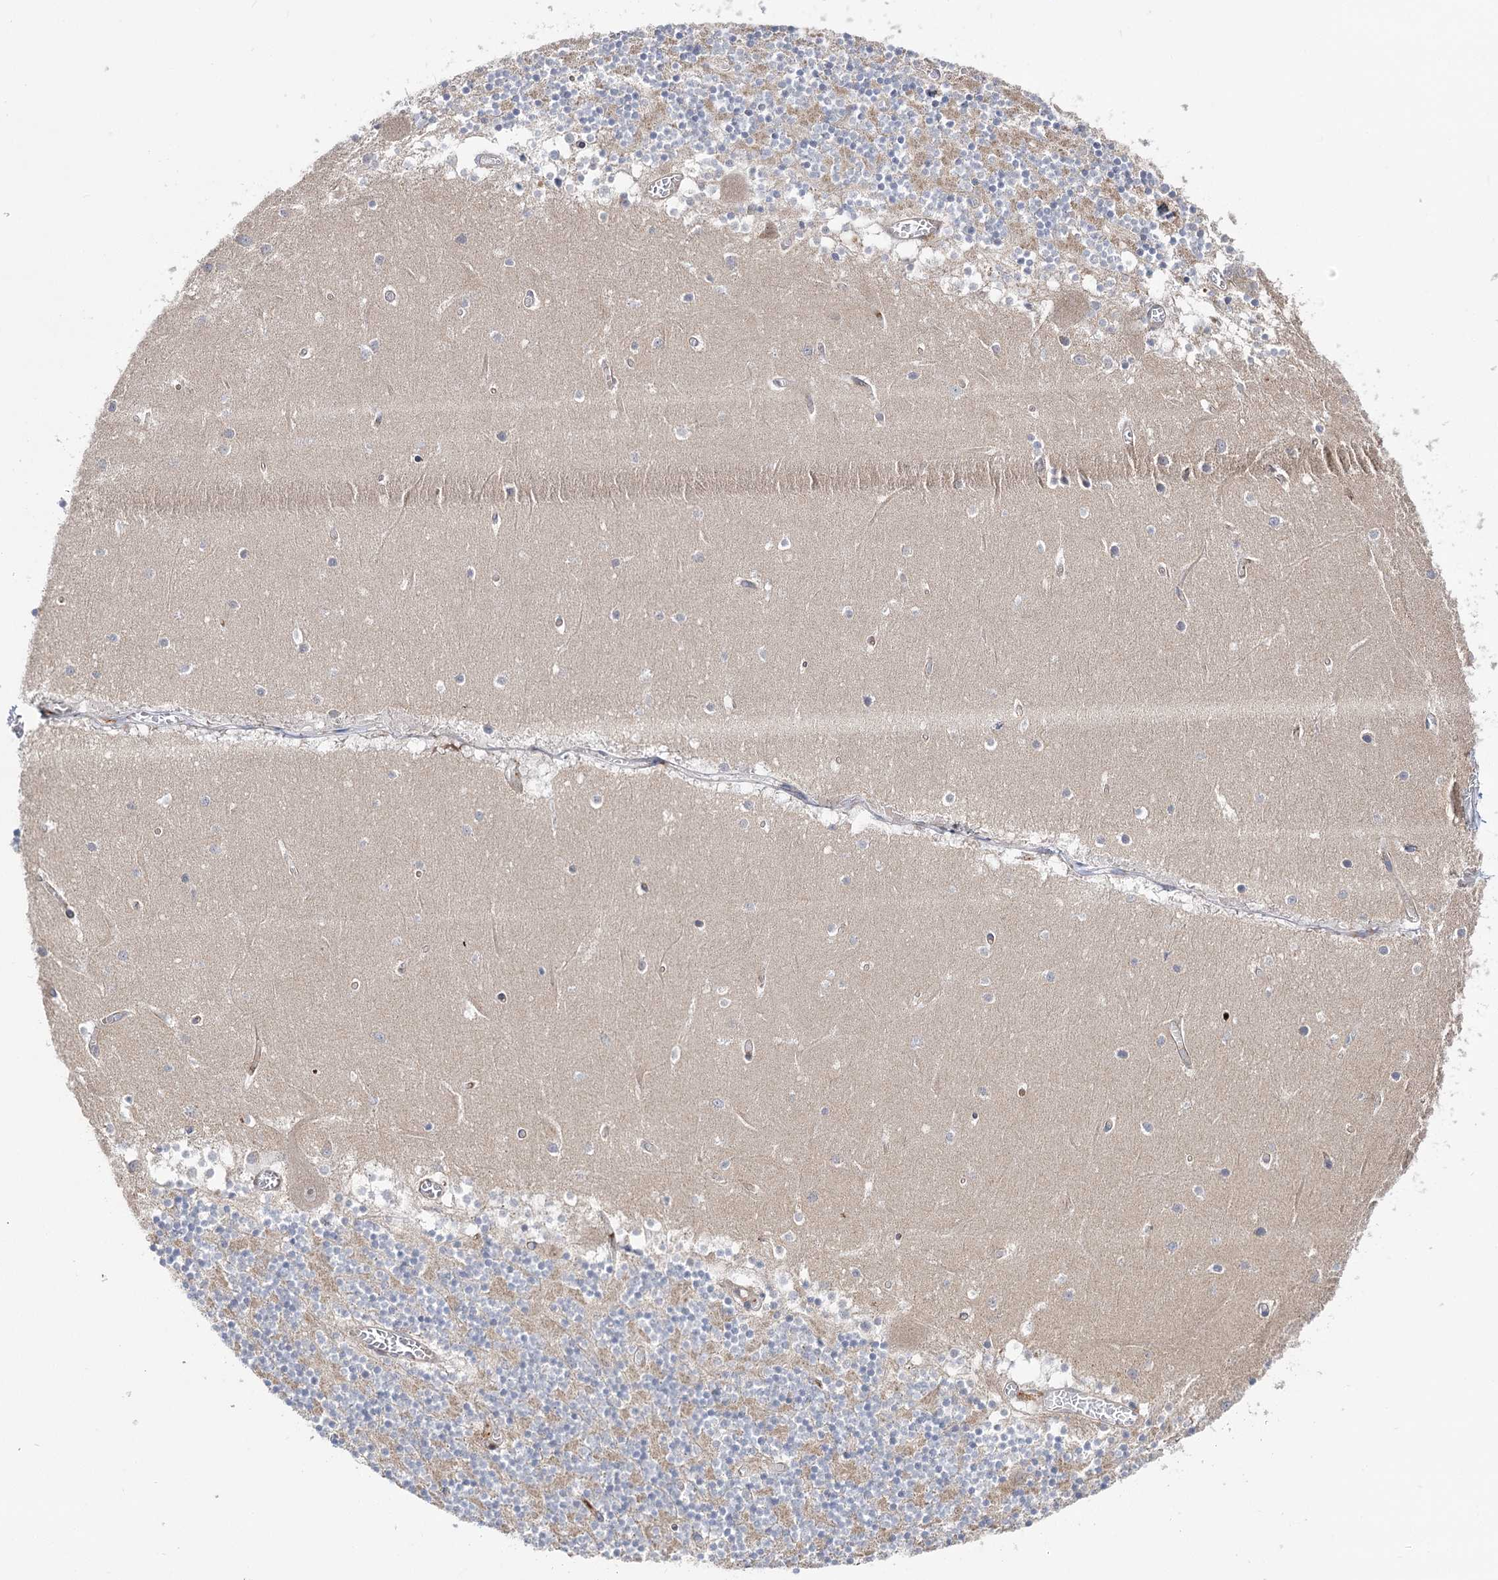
{"staining": {"intensity": "moderate", "quantity": "25%-75%", "location": "cytoplasmic/membranous"}, "tissue": "cerebellum", "cell_type": "Cells in granular layer", "image_type": "normal", "snomed": [{"axis": "morphology", "description": "Normal tissue, NOS"}, {"axis": "topography", "description": "Cerebellum"}], "caption": "Immunohistochemistry of unremarkable cerebellum displays medium levels of moderate cytoplasmic/membranous expression in about 25%-75% of cells in granular layer.", "gene": "ARHGAP32", "patient": {"sex": "female", "age": 28}}